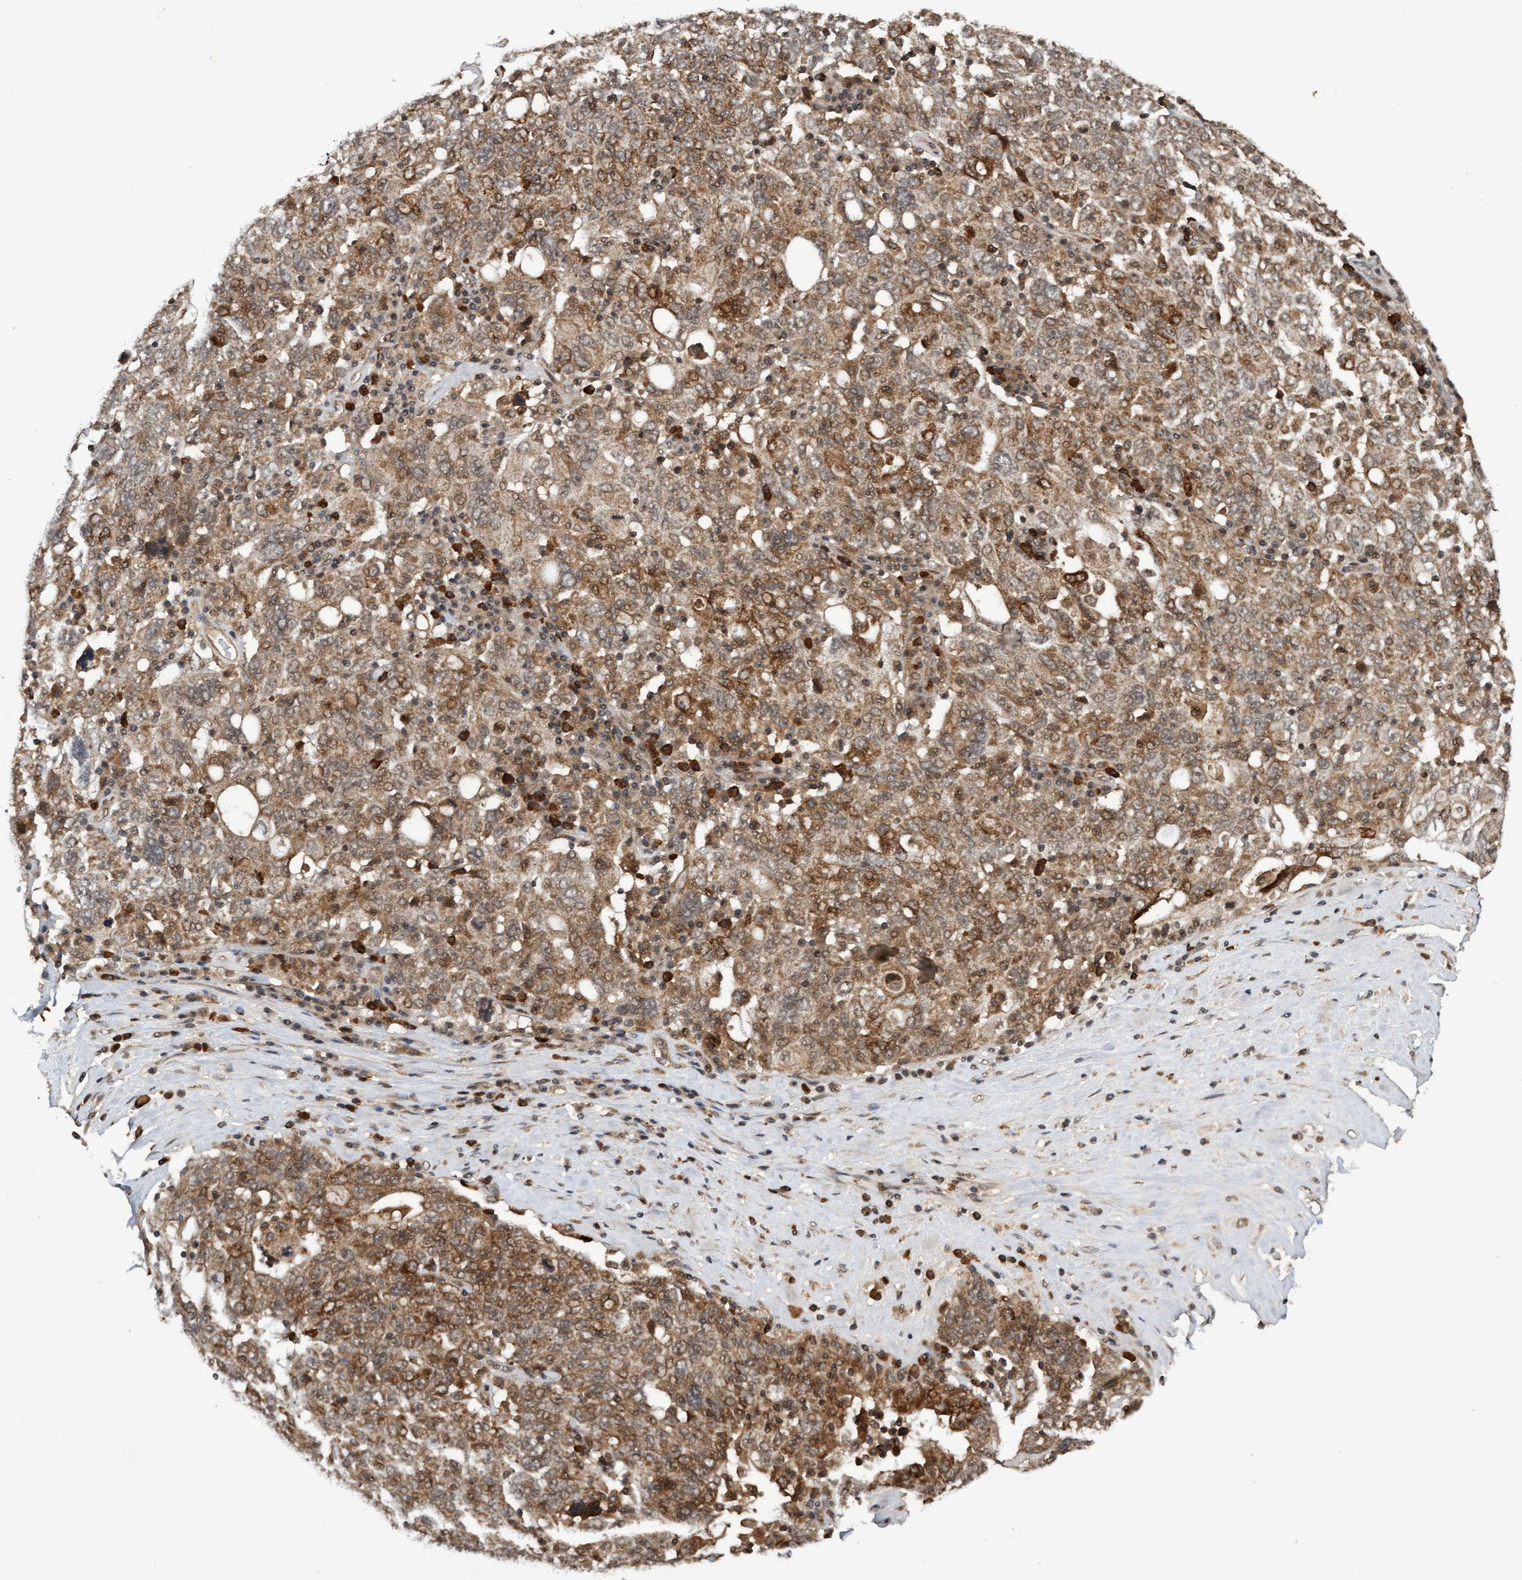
{"staining": {"intensity": "moderate", "quantity": ">75%", "location": "cytoplasmic/membranous,nuclear"}, "tissue": "ovarian cancer", "cell_type": "Tumor cells", "image_type": "cancer", "snomed": [{"axis": "morphology", "description": "Carcinoma, endometroid"}, {"axis": "topography", "description": "Ovary"}], "caption": "Immunohistochemical staining of human ovarian endometroid carcinoma demonstrates moderate cytoplasmic/membranous and nuclear protein positivity in approximately >75% of tumor cells.", "gene": "WASF1", "patient": {"sex": "female", "age": 62}}